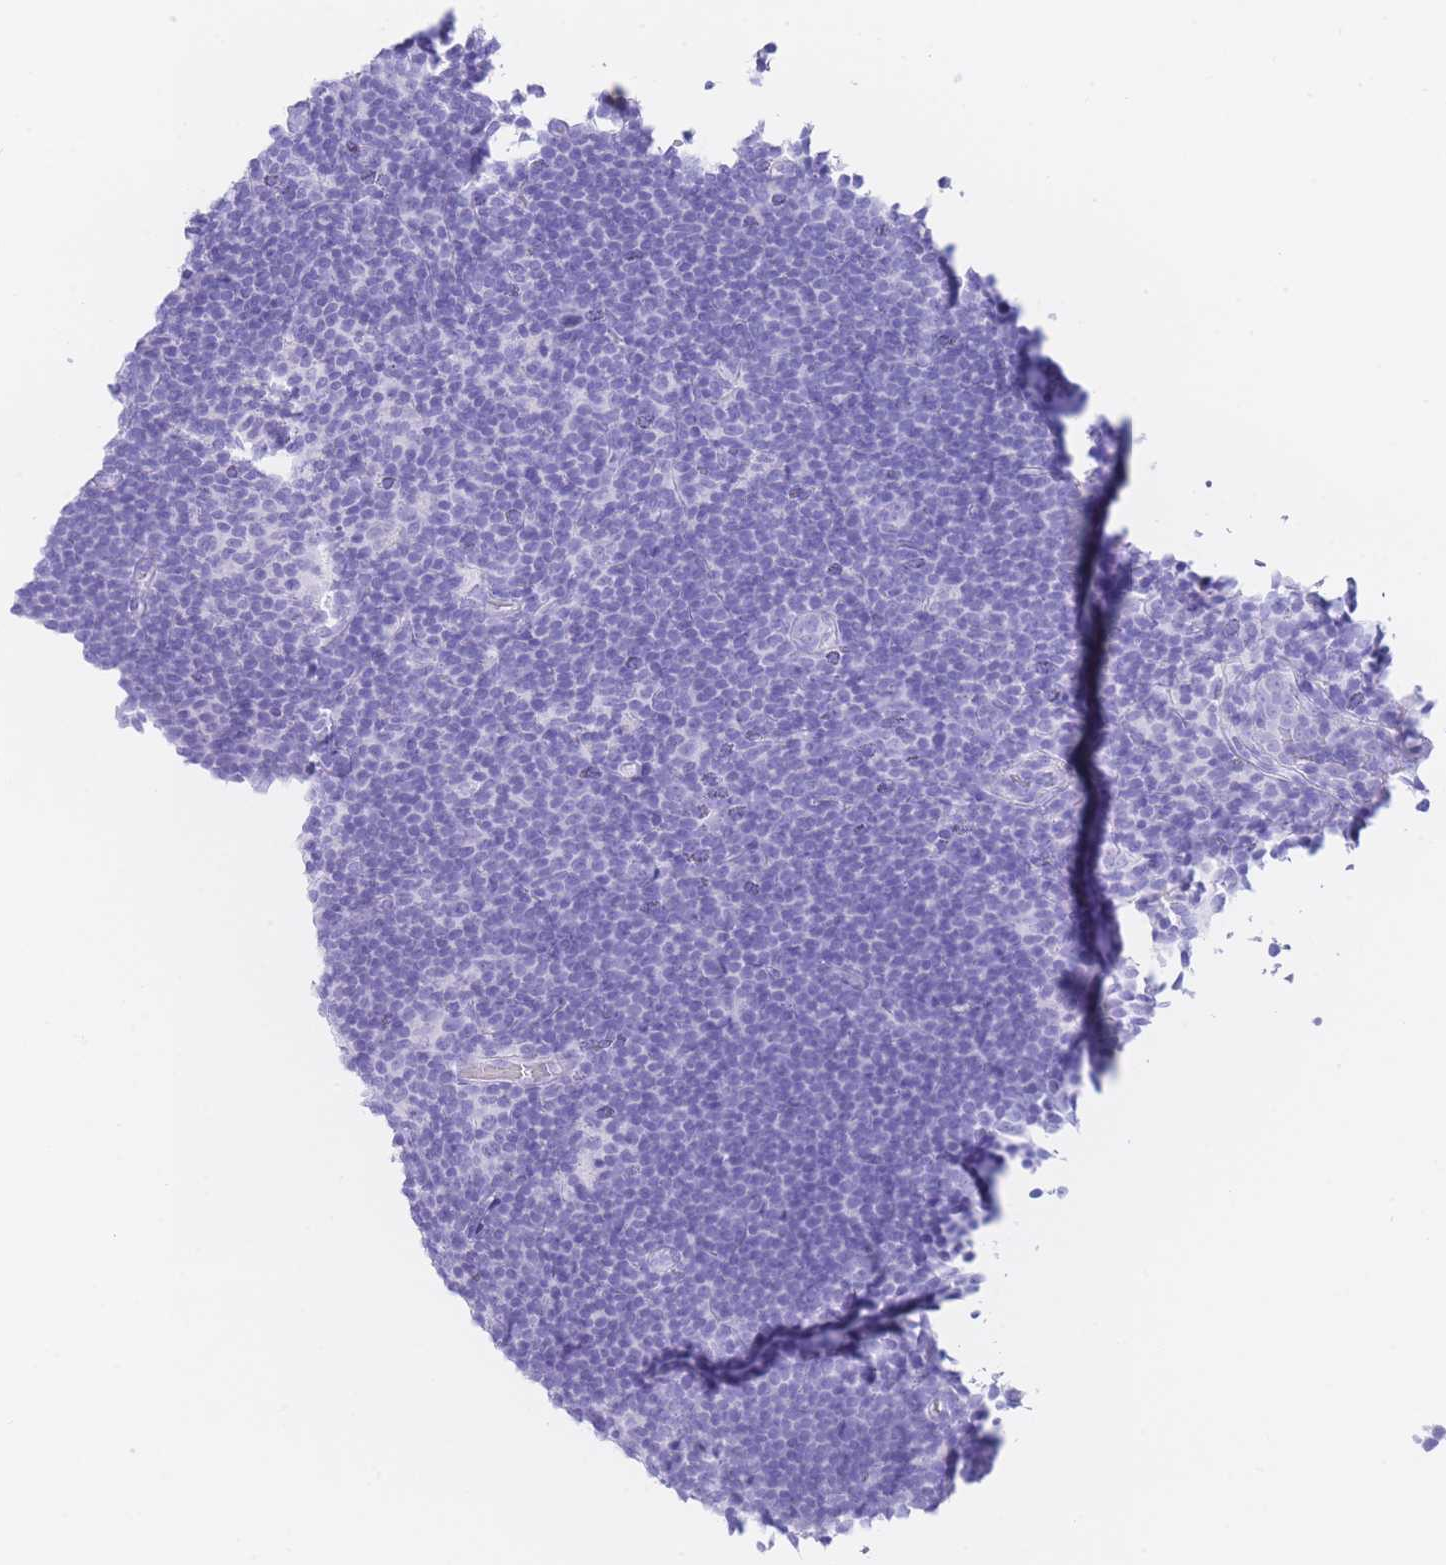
{"staining": {"intensity": "negative", "quantity": "none", "location": "none"}, "tissue": "lymphoma", "cell_type": "Tumor cells", "image_type": "cancer", "snomed": [{"axis": "morphology", "description": "Hodgkin's disease, NOS"}, {"axis": "topography", "description": "Lymph node"}], "caption": "Tumor cells show no significant protein staining in lymphoma. (DAB immunohistochemistry, high magnification).", "gene": "SLCO1B3", "patient": {"sex": "female", "age": 57}}